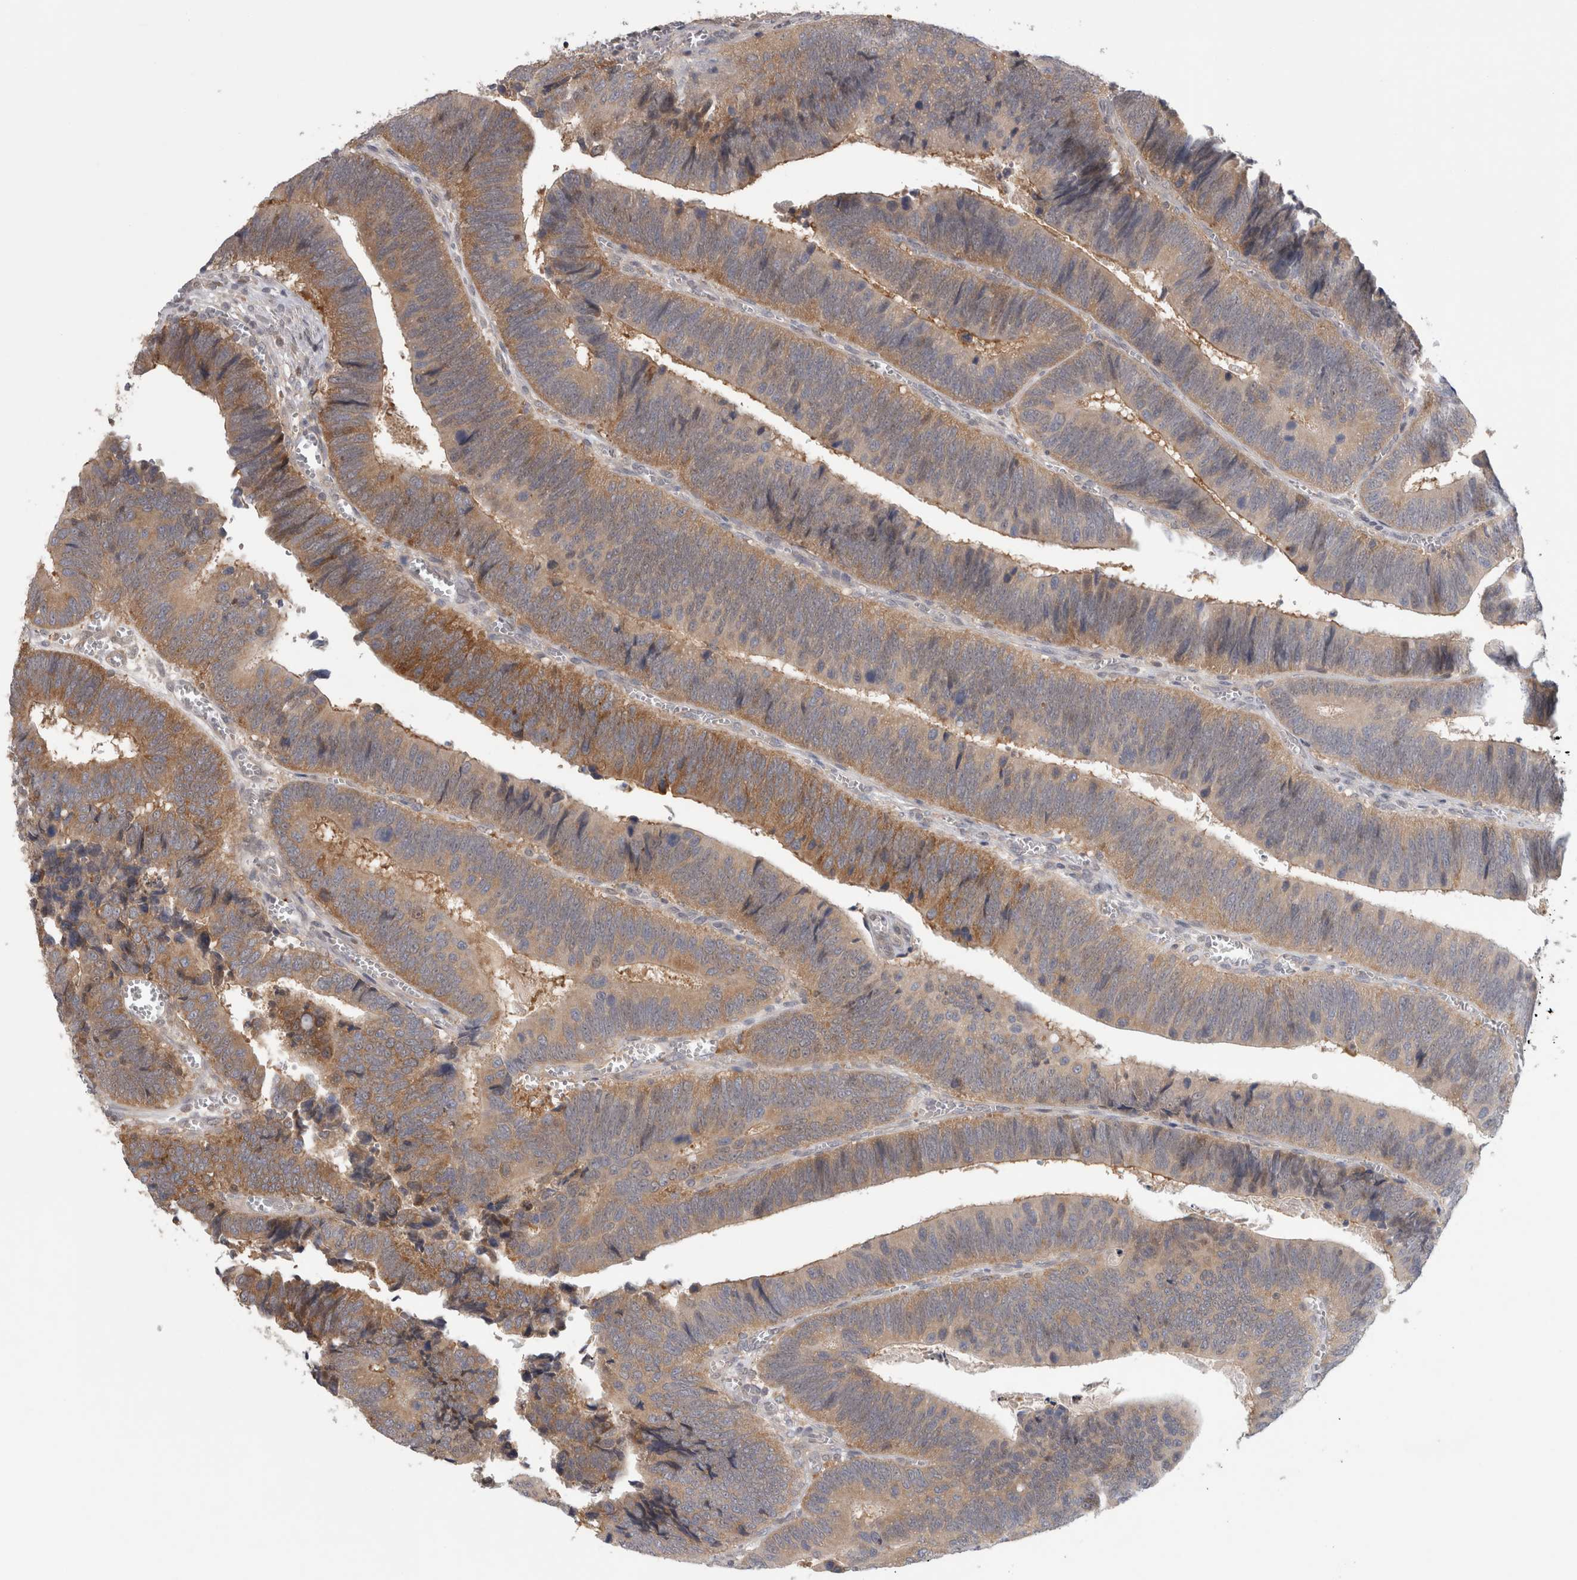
{"staining": {"intensity": "moderate", "quantity": "25%-75%", "location": "cytoplasmic/membranous,nuclear"}, "tissue": "colorectal cancer", "cell_type": "Tumor cells", "image_type": "cancer", "snomed": [{"axis": "morphology", "description": "Inflammation, NOS"}, {"axis": "morphology", "description": "Adenocarcinoma, NOS"}, {"axis": "topography", "description": "Colon"}], "caption": "Colorectal cancer (adenocarcinoma) stained with a brown dye demonstrates moderate cytoplasmic/membranous and nuclear positive expression in approximately 25%-75% of tumor cells.", "gene": "PIGP", "patient": {"sex": "male", "age": 72}}